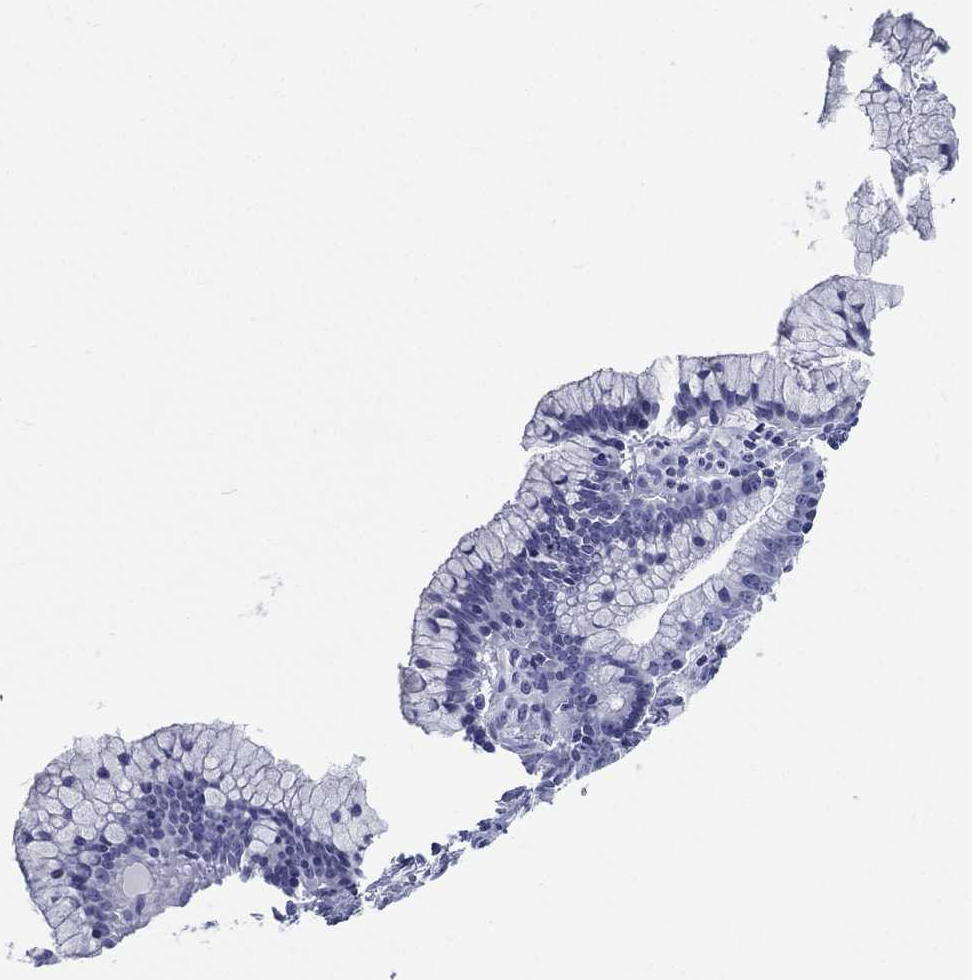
{"staining": {"intensity": "negative", "quantity": "none", "location": "none"}, "tissue": "ovarian cancer", "cell_type": "Tumor cells", "image_type": "cancer", "snomed": [{"axis": "morphology", "description": "Cystadenocarcinoma, mucinous, NOS"}, {"axis": "topography", "description": "Ovary"}], "caption": "IHC photomicrograph of human ovarian mucinous cystadenocarcinoma stained for a protein (brown), which displays no expression in tumor cells. (DAB (3,3'-diaminobenzidine) immunohistochemistry (IHC) visualized using brightfield microscopy, high magnification).", "gene": "ATP1B2", "patient": {"sex": "female", "age": 41}}